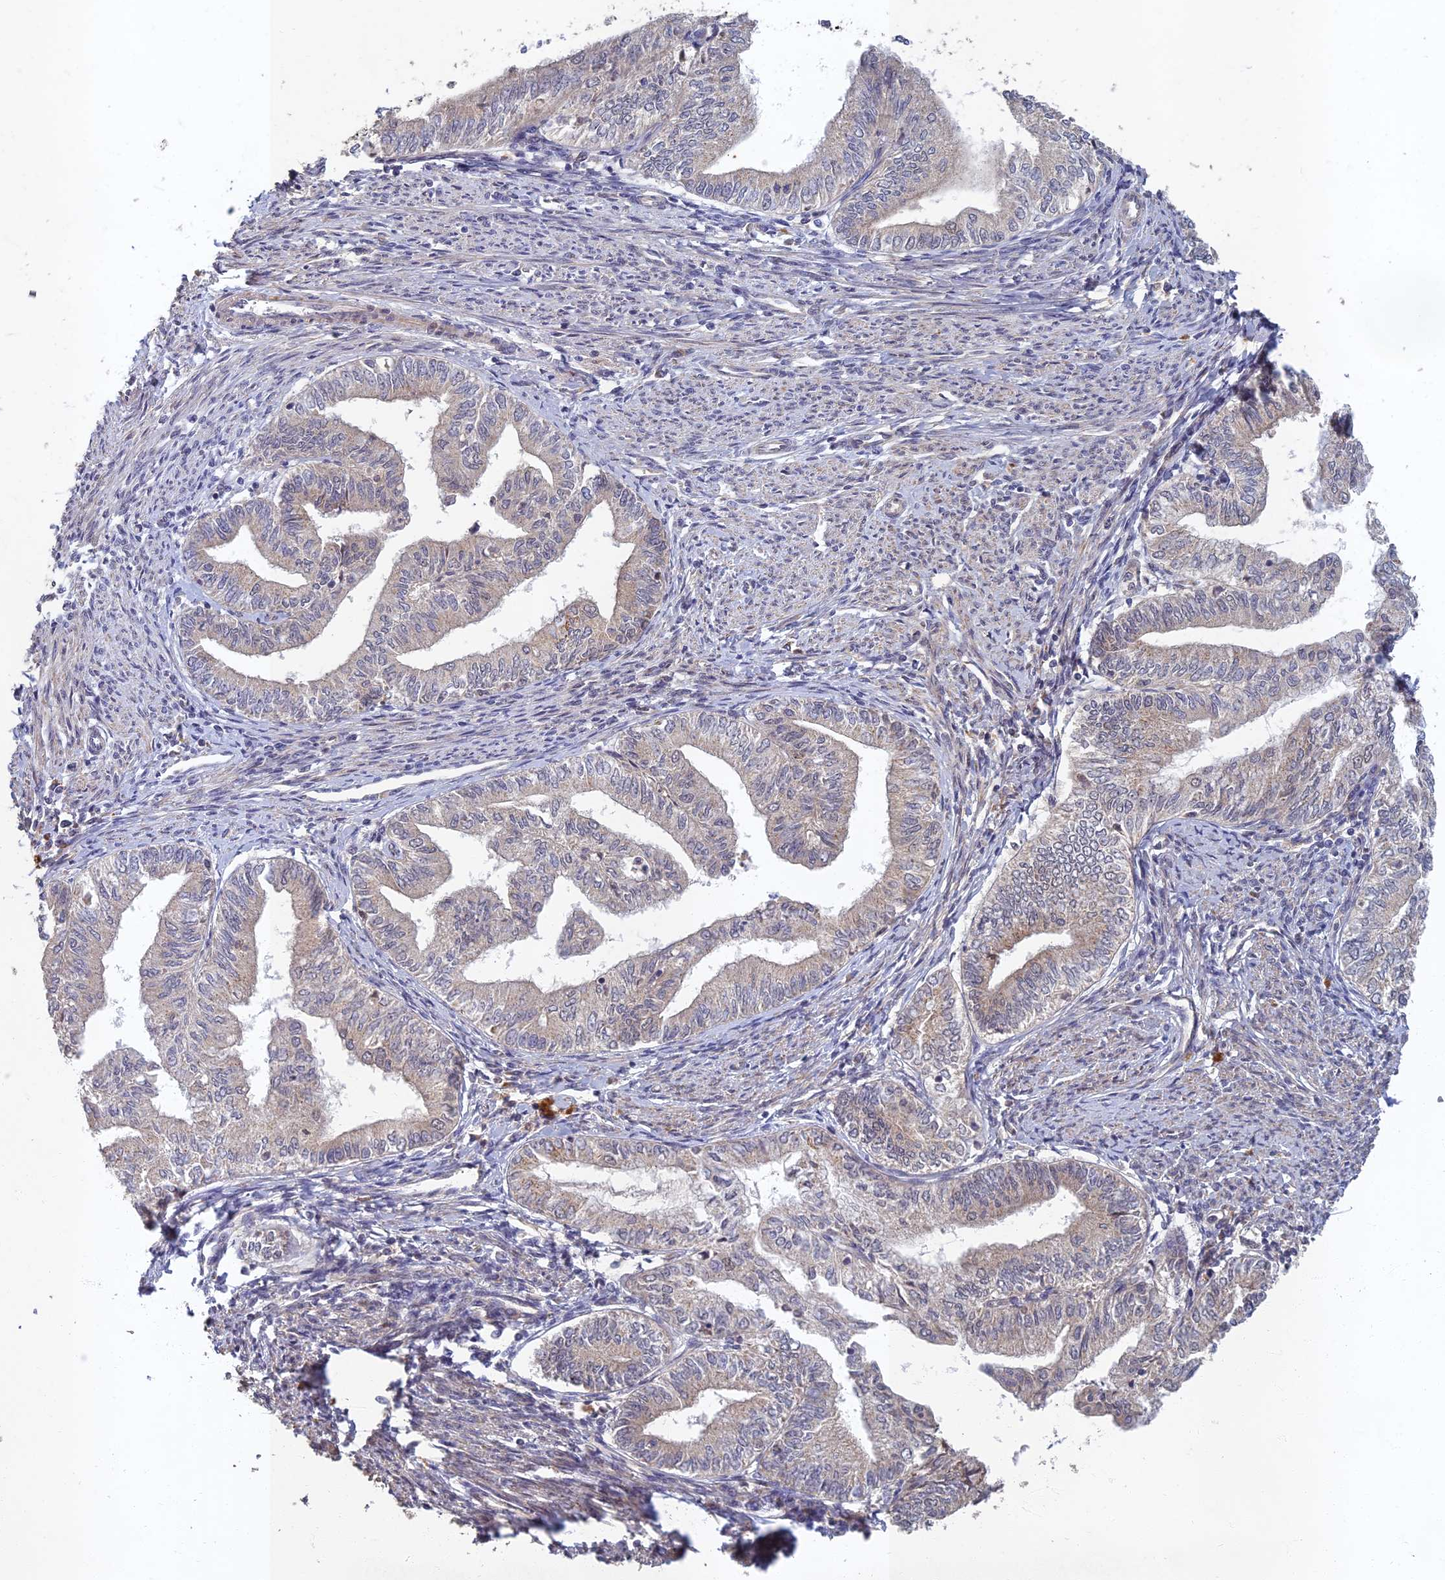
{"staining": {"intensity": "weak", "quantity": "<25%", "location": "cytoplasmic/membranous"}, "tissue": "endometrial cancer", "cell_type": "Tumor cells", "image_type": "cancer", "snomed": [{"axis": "morphology", "description": "Adenocarcinoma, NOS"}, {"axis": "topography", "description": "Endometrium"}], "caption": "A photomicrograph of endometrial cancer (adenocarcinoma) stained for a protein shows no brown staining in tumor cells. Brightfield microscopy of immunohistochemistry (IHC) stained with DAB (3,3'-diaminobenzidine) (brown) and hematoxylin (blue), captured at high magnification.", "gene": "EARS2", "patient": {"sex": "female", "age": 66}}